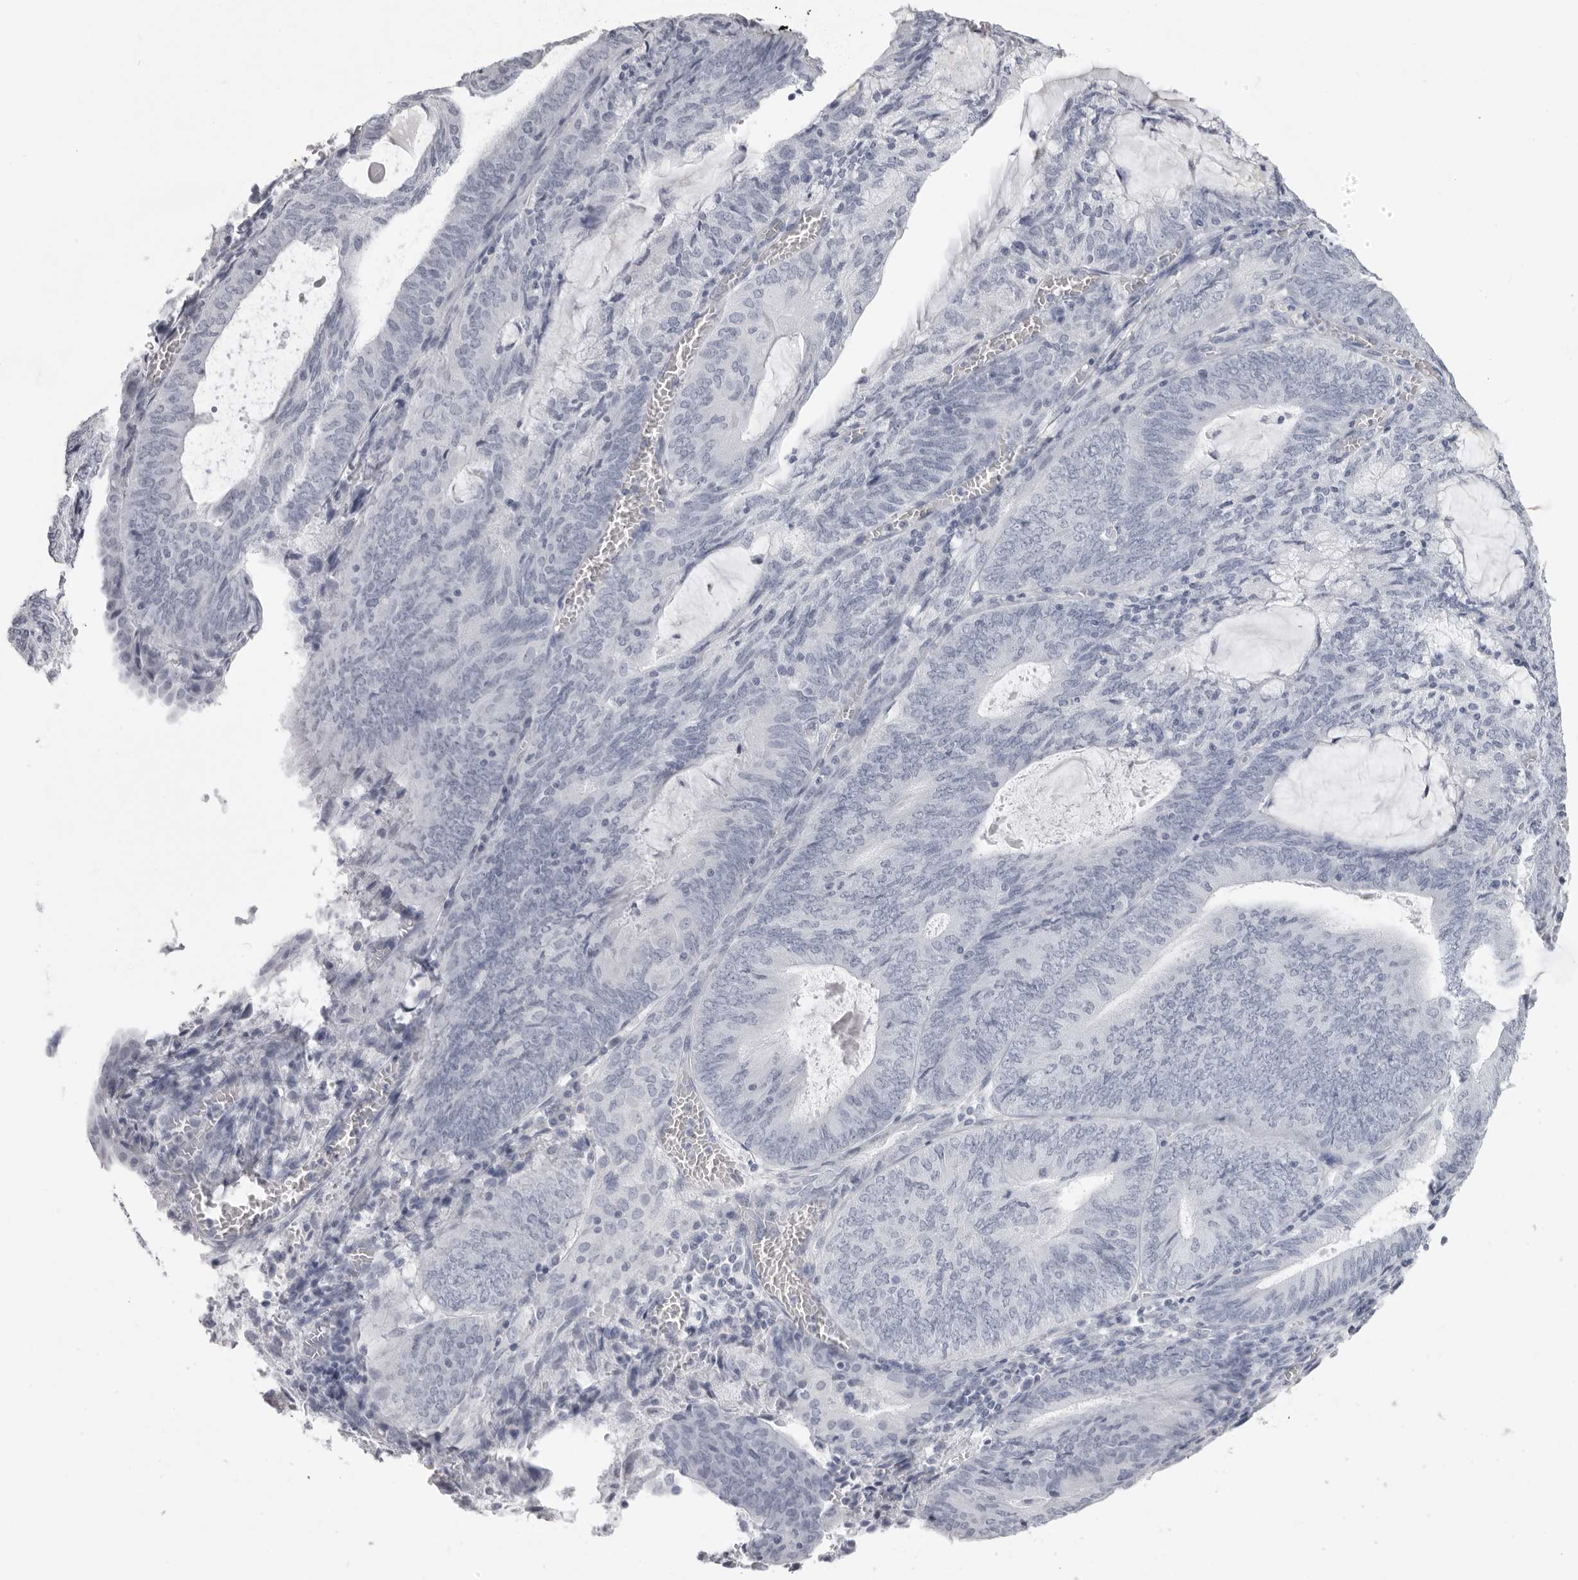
{"staining": {"intensity": "negative", "quantity": "none", "location": "none"}, "tissue": "endometrial cancer", "cell_type": "Tumor cells", "image_type": "cancer", "snomed": [{"axis": "morphology", "description": "Adenocarcinoma, NOS"}, {"axis": "topography", "description": "Endometrium"}], "caption": "Tumor cells show no significant positivity in endometrial adenocarcinoma.", "gene": "CST1", "patient": {"sex": "female", "age": 81}}